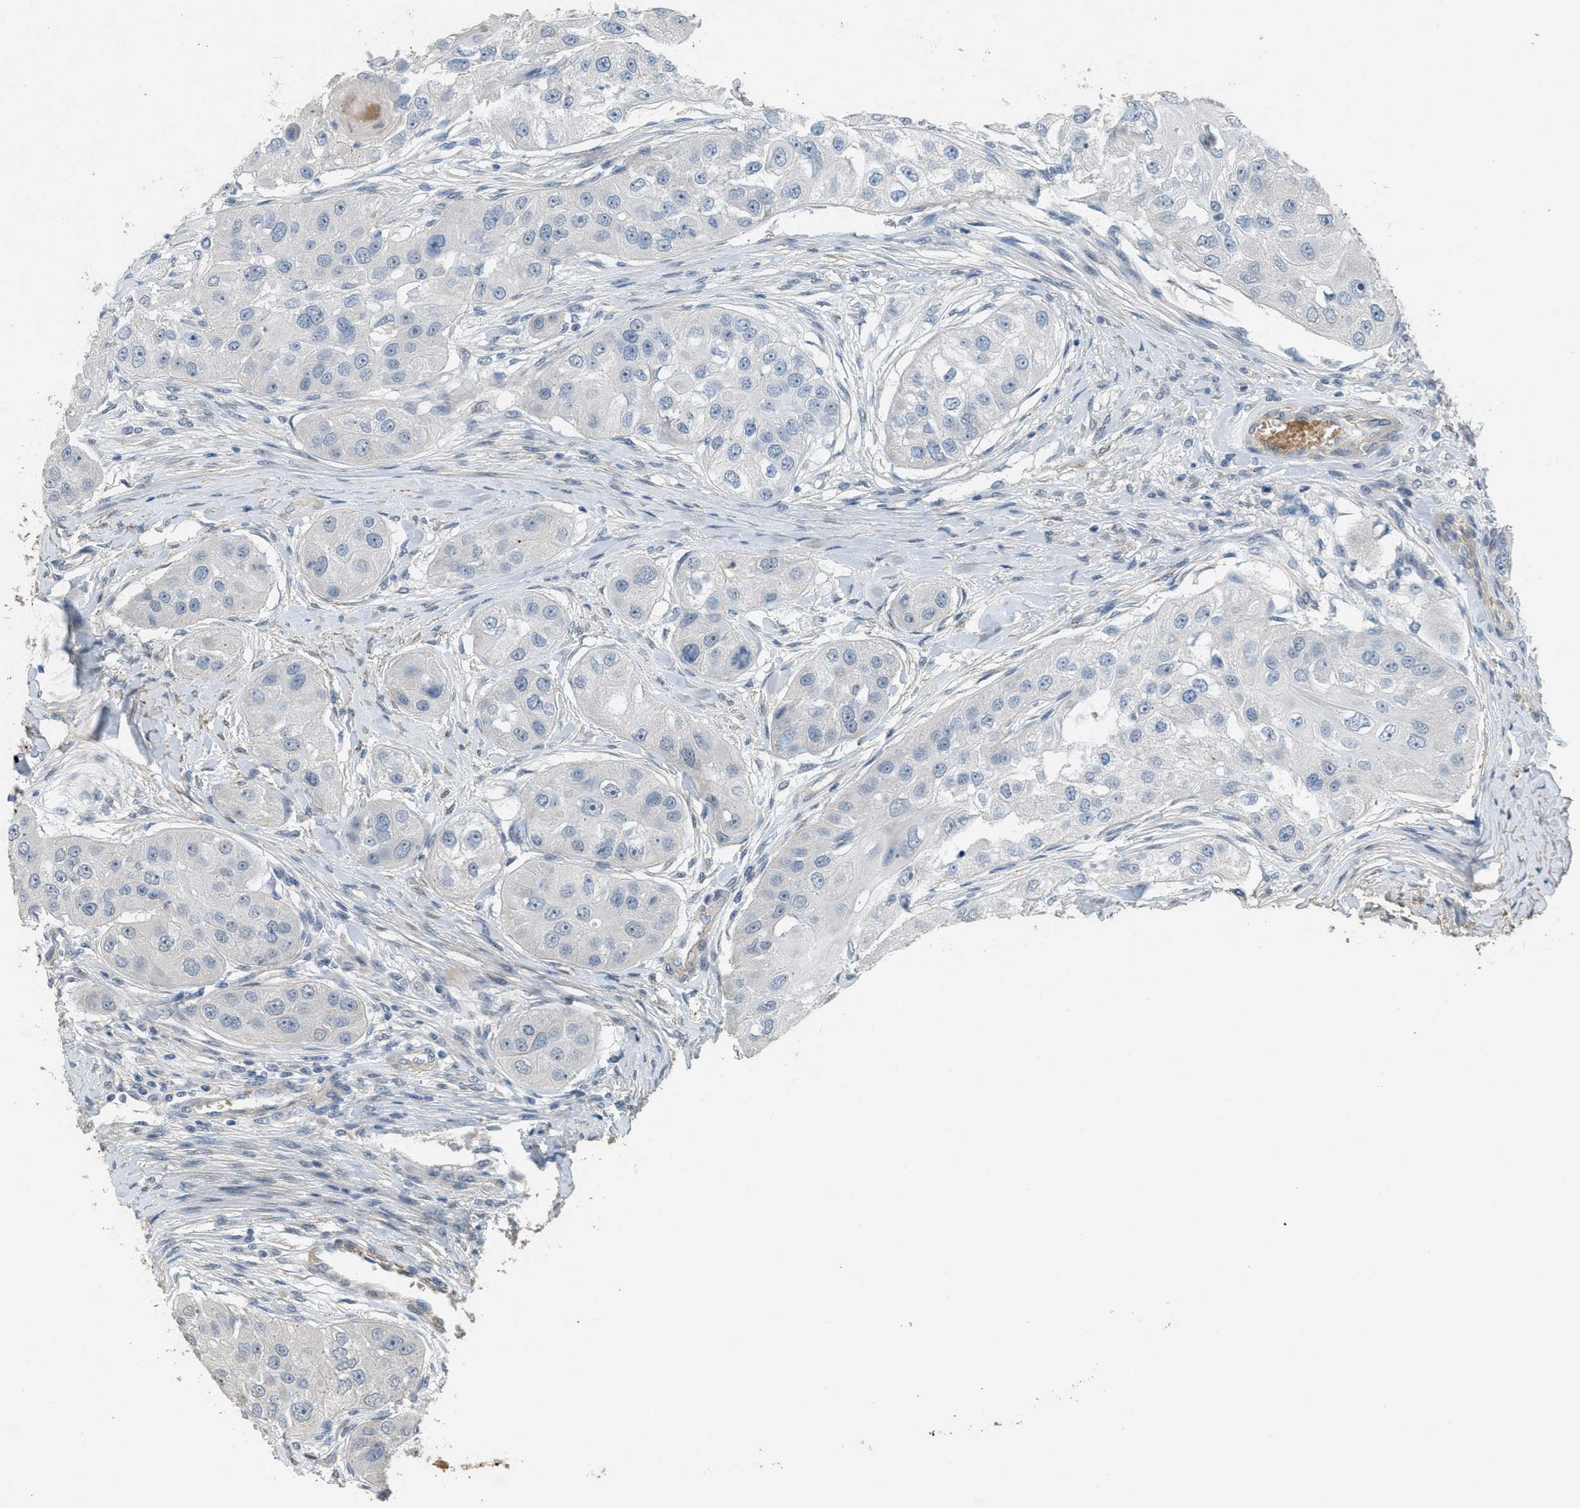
{"staining": {"intensity": "negative", "quantity": "none", "location": "none"}, "tissue": "head and neck cancer", "cell_type": "Tumor cells", "image_type": "cancer", "snomed": [{"axis": "morphology", "description": "Normal tissue, NOS"}, {"axis": "morphology", "description": "Squamous cell carcinoma, NOS"}, {"axis": "topography", "description": "Skeletal muscle"}, {"axis": "topography", "description": "Head-Neck"}], "caption": "Human head and neck cancer stained for a protein using IHC shows no staining in tumor cells.", "gene": "MRS2", "patient": {"sex": "male", "age": 51}}